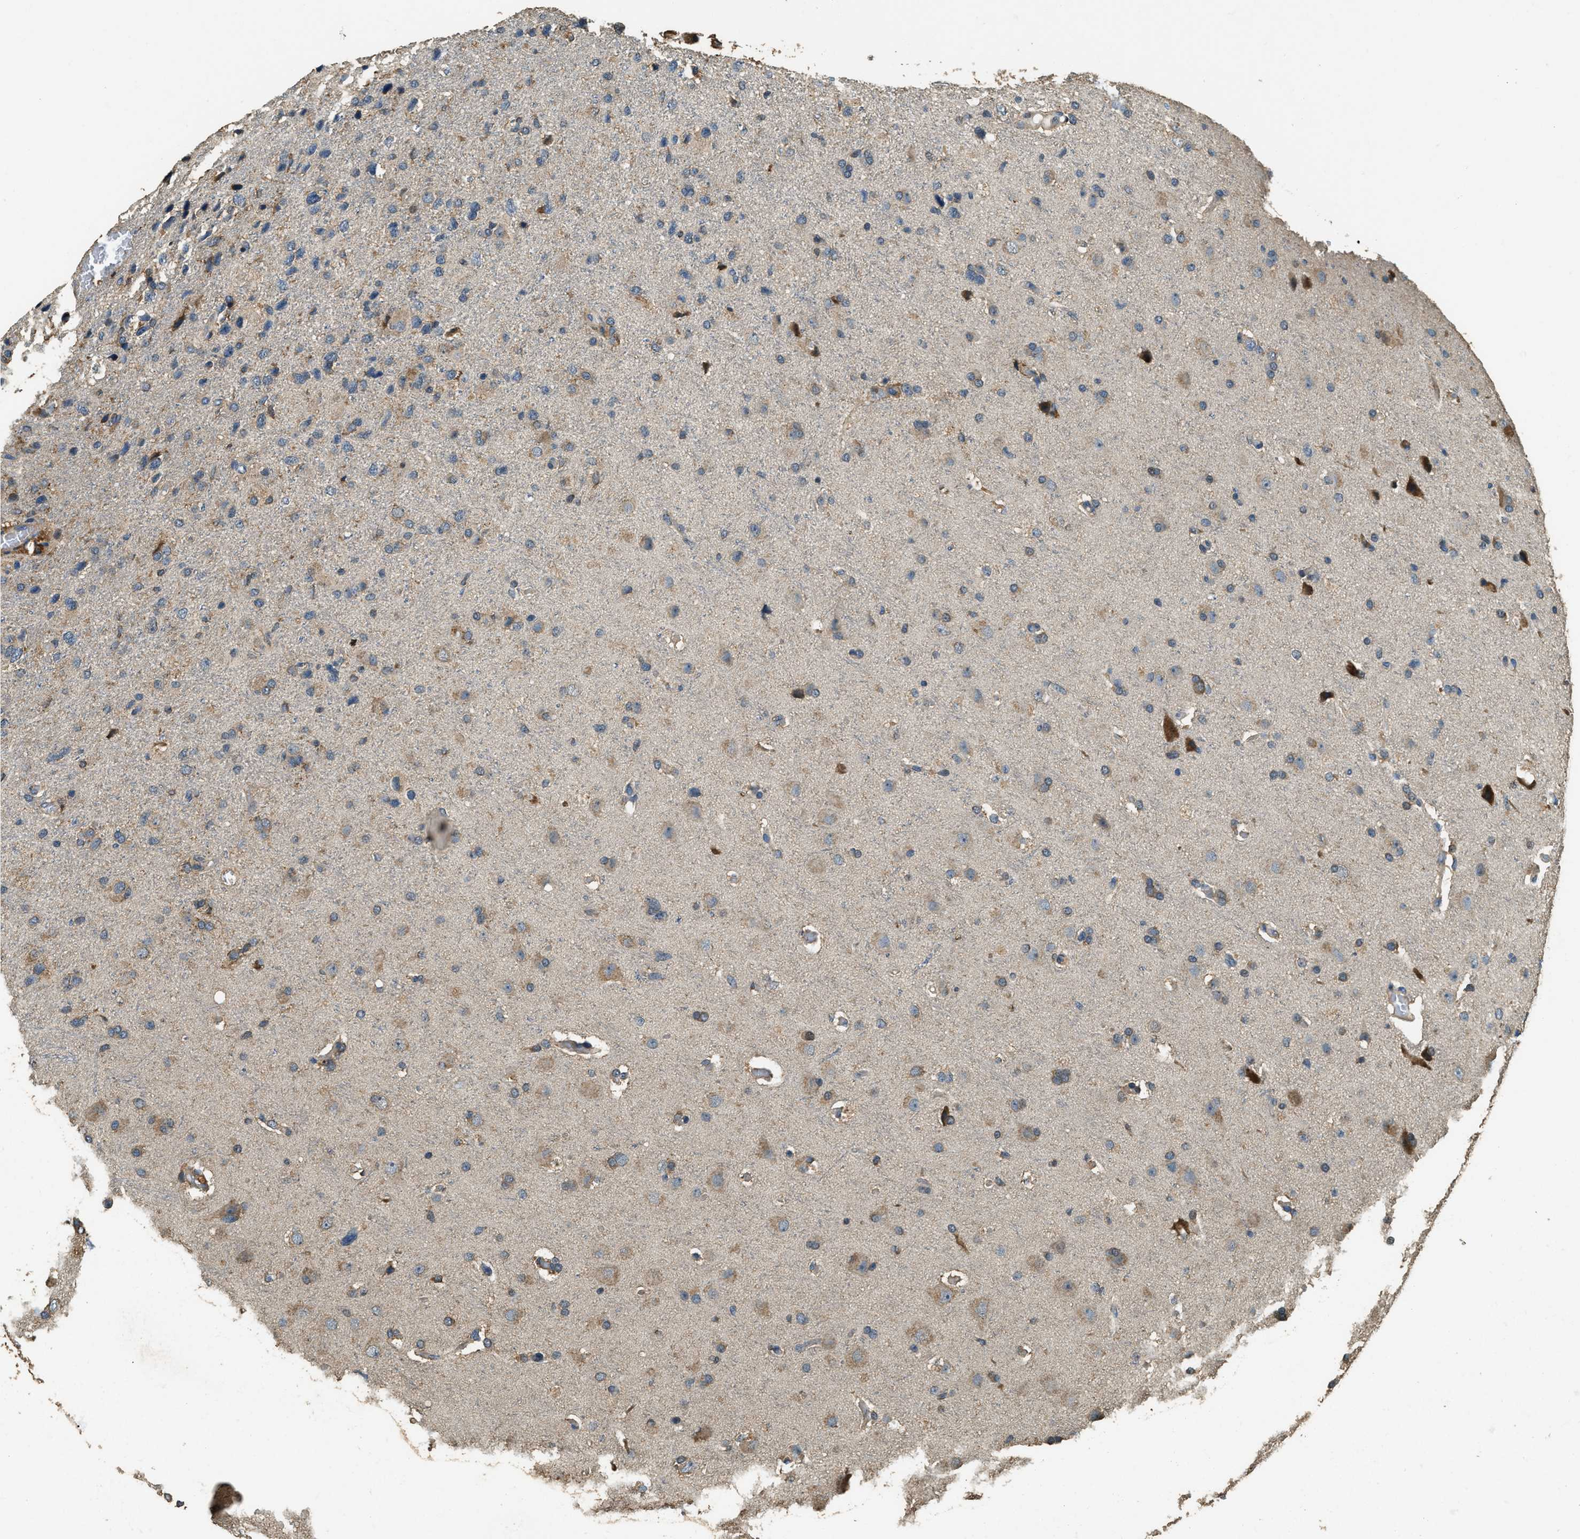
{"staining": {"intensity": "moderate", "quantity": "<25%", "location": "cytoplasmic/membranous"}, "tissue": "glioma", "cell_type": "Tumor cells", "image_type": "cancer", "snomed": [{"axis": "morphology", "description": "Glioma, malignant, High grade"}, {"axis": "topography", "description": "Brain"}], "caption": "Immunohistochemical staining of glioma reveals low levels of moderate cytoplasmic/membranous protein staining in about <25% of tumor cells.", "gene": "ERGIC1", "patient": {"sex": "female", "age": 58}}